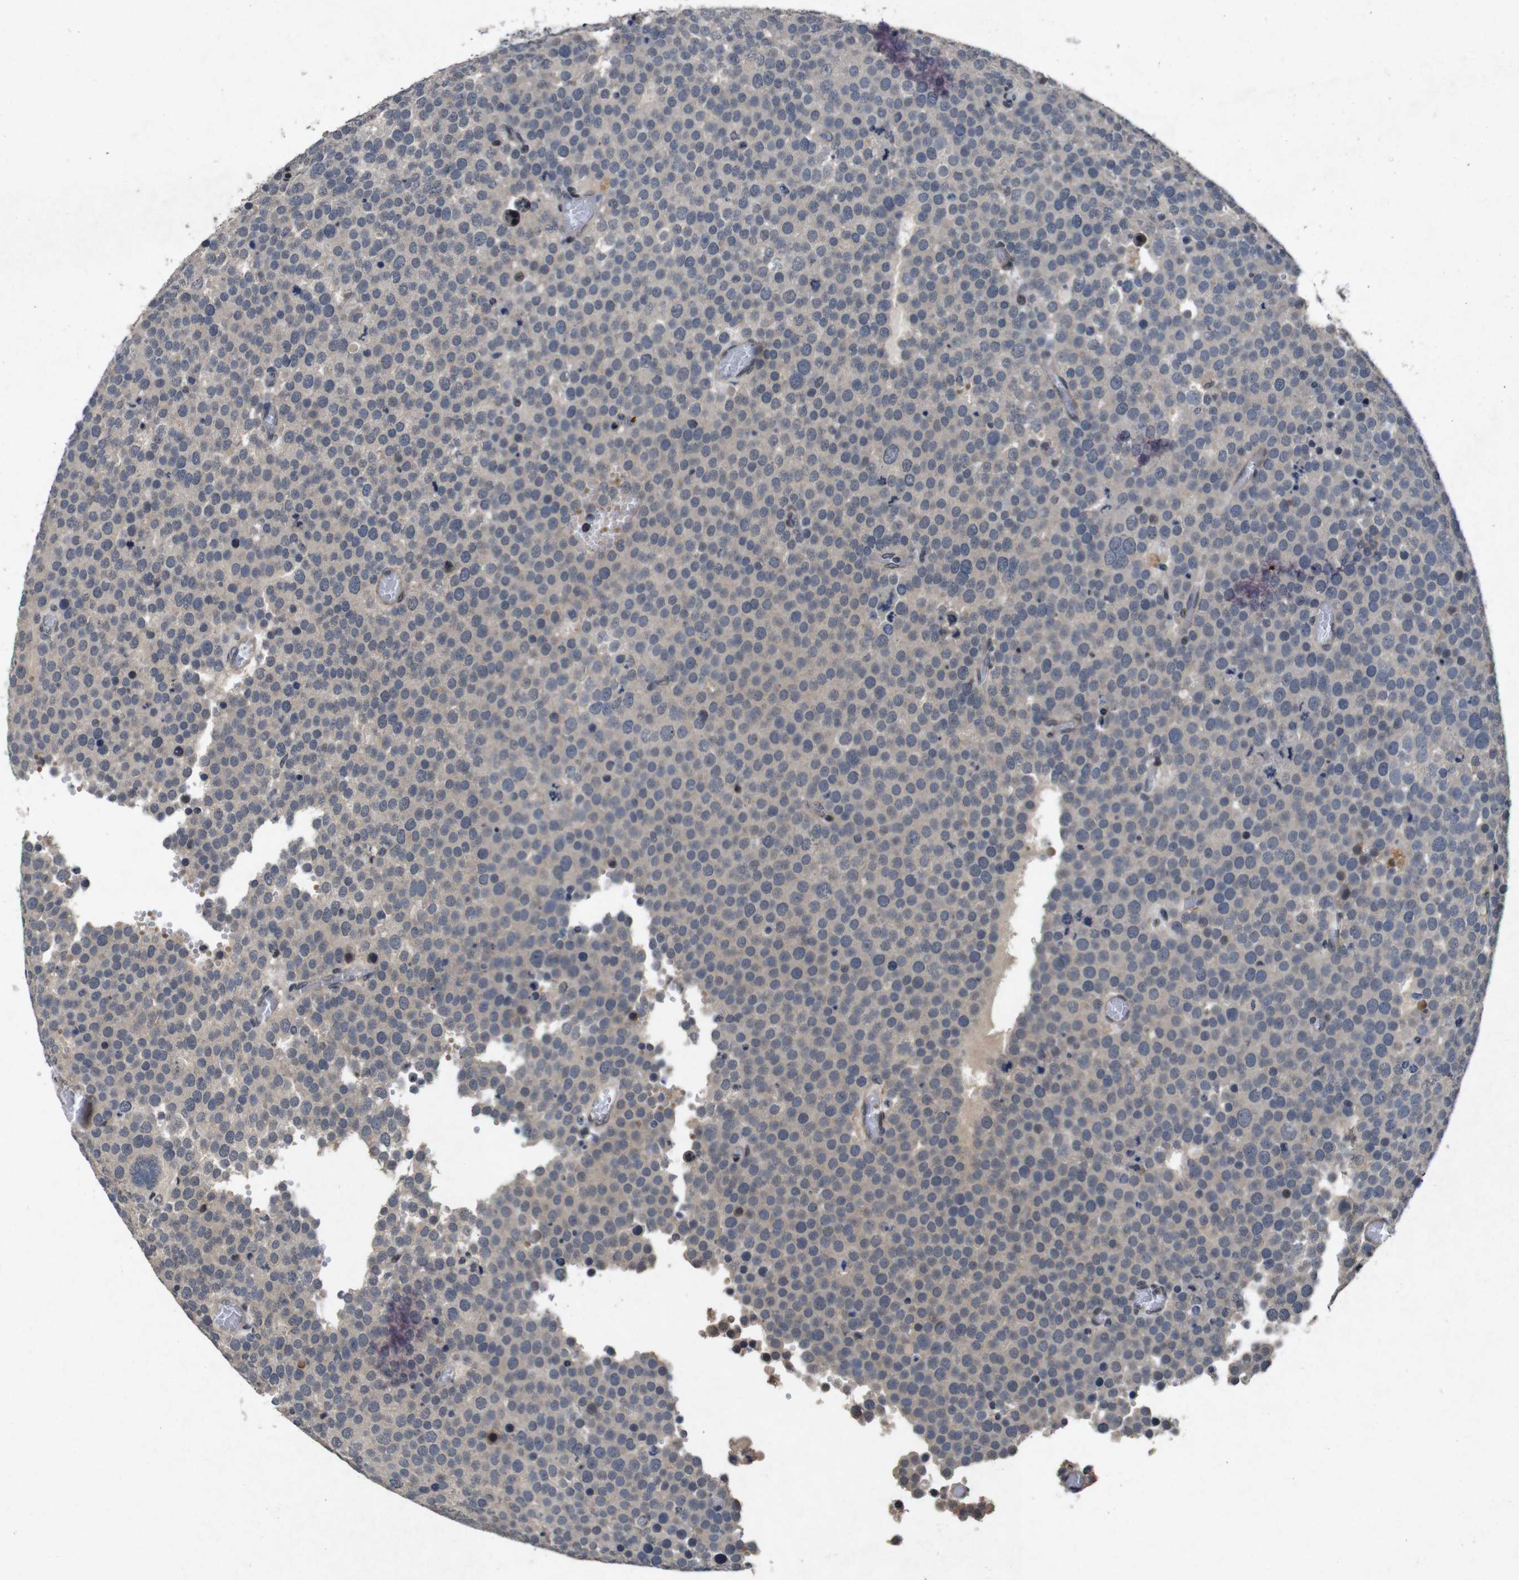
{"staining": {"intensity": "weak", "quantity": "<25%", "location": "cytoplasmic/membranous"}, "tissue": "testis cancer", "cell_type": "Tumor cells", "image_type": "cancer", "snomed": [{"axis": "morphology", "description": "Normal tissue, NOS"}, {"axis": "morphology", "description": "Seminoma, NOS"}, {"axis": "topography", "description": "Testis"}], "caption": "Immunohistochemistry (IHC) of human testis seminoma reveals no positivity in tumor cells.", "gene": "AKT3", "patient": {"sex": "male", "age": 71}}